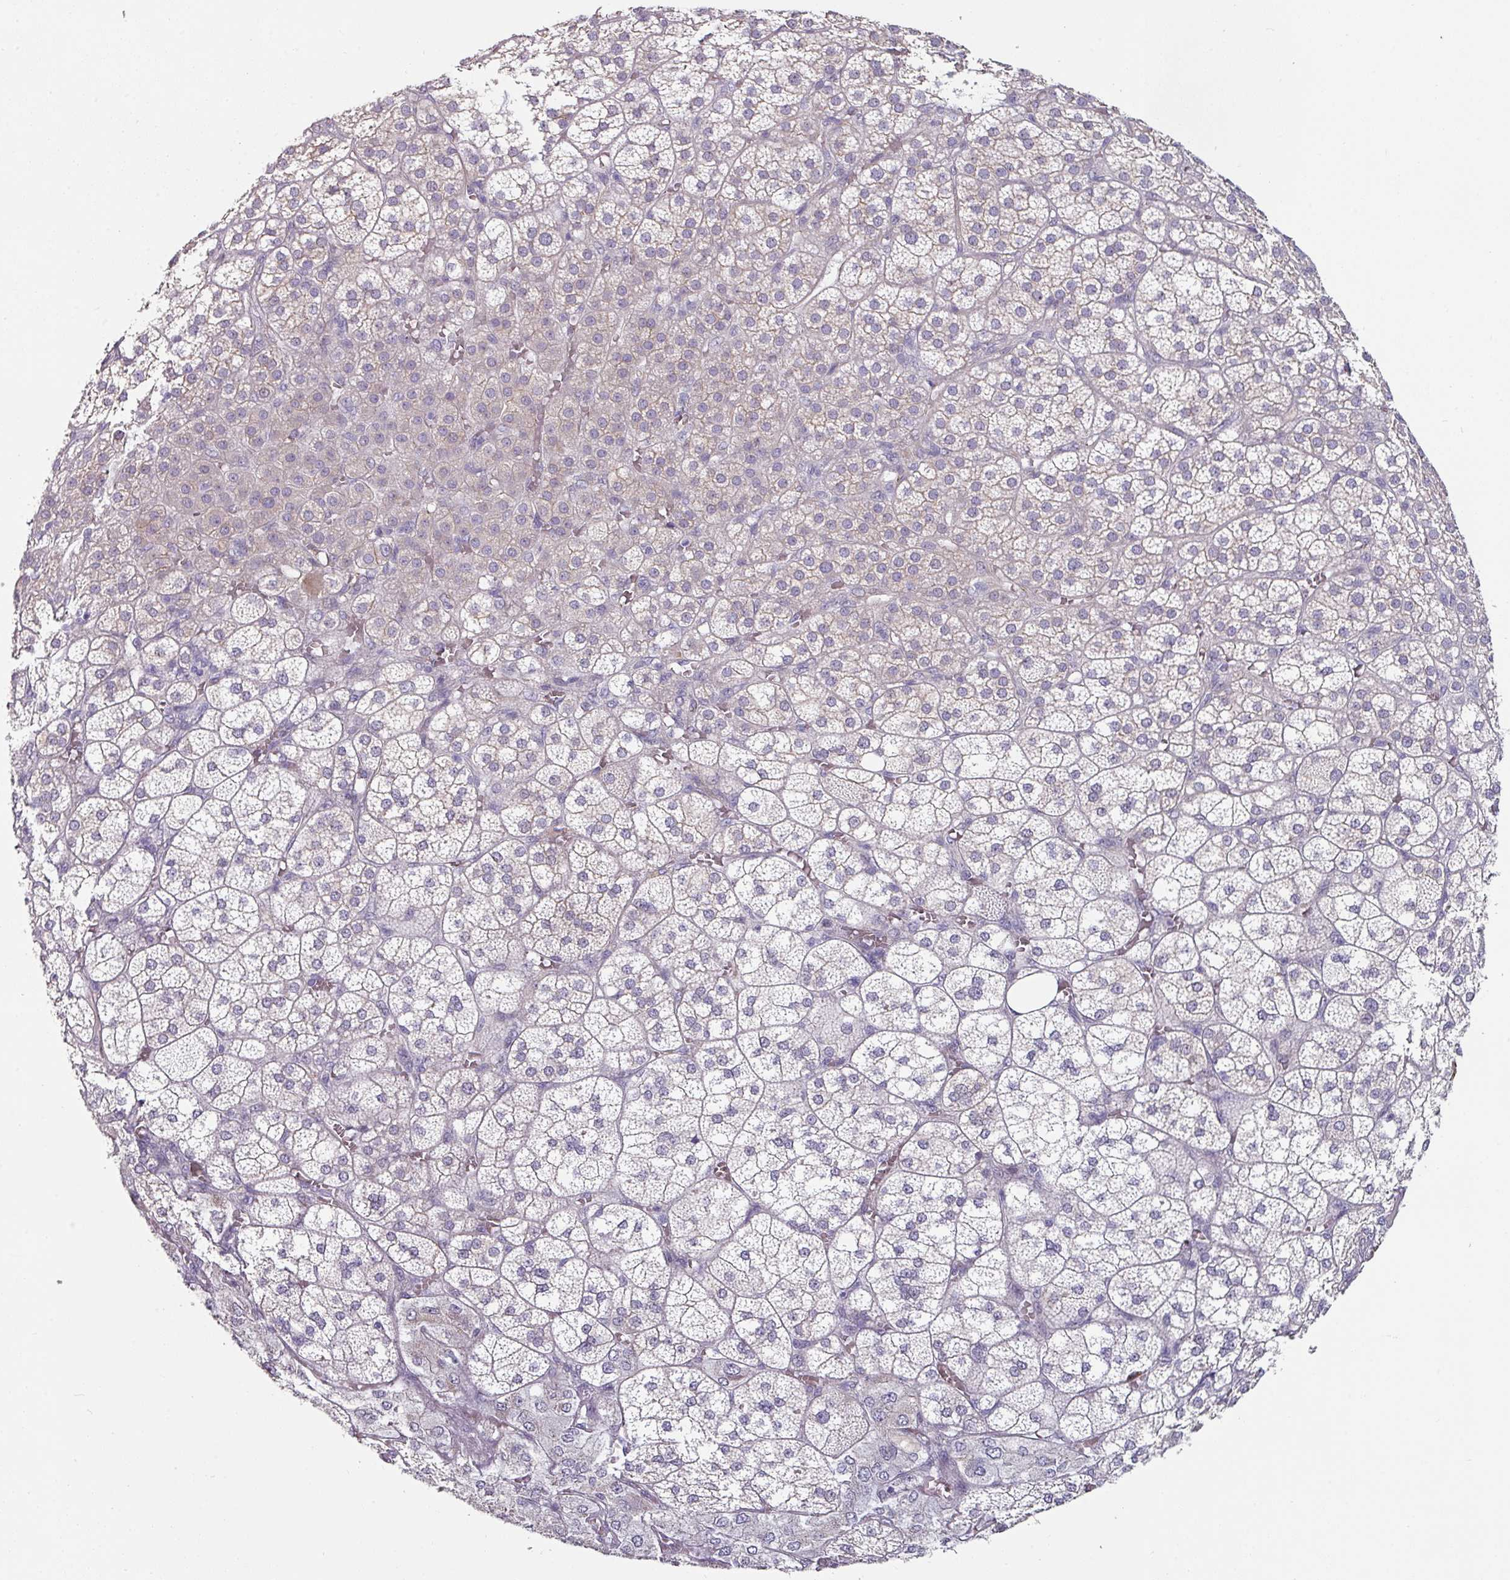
{"staining": {"intensity": "moderate", "quantity": "25%-75%", "location": "cytoplasmic/membranous"}, "tissue": "adrenal gland", "cell_type": "Glandular cells", "image_type": "normal", "snomed": [{"axis": "morphology", "description": "Normal tissue, NOS"}, {"axis": "topography", "description": "Adrenal gland"}], "caption": "This is a photomicrograph of IHC staining of benign adrenal gland, which shows moderate positivity in the cytoplasmic/membranous of glandular cells.", "gene": "JUP", "patient": {"sex": "female", "age": 60}}